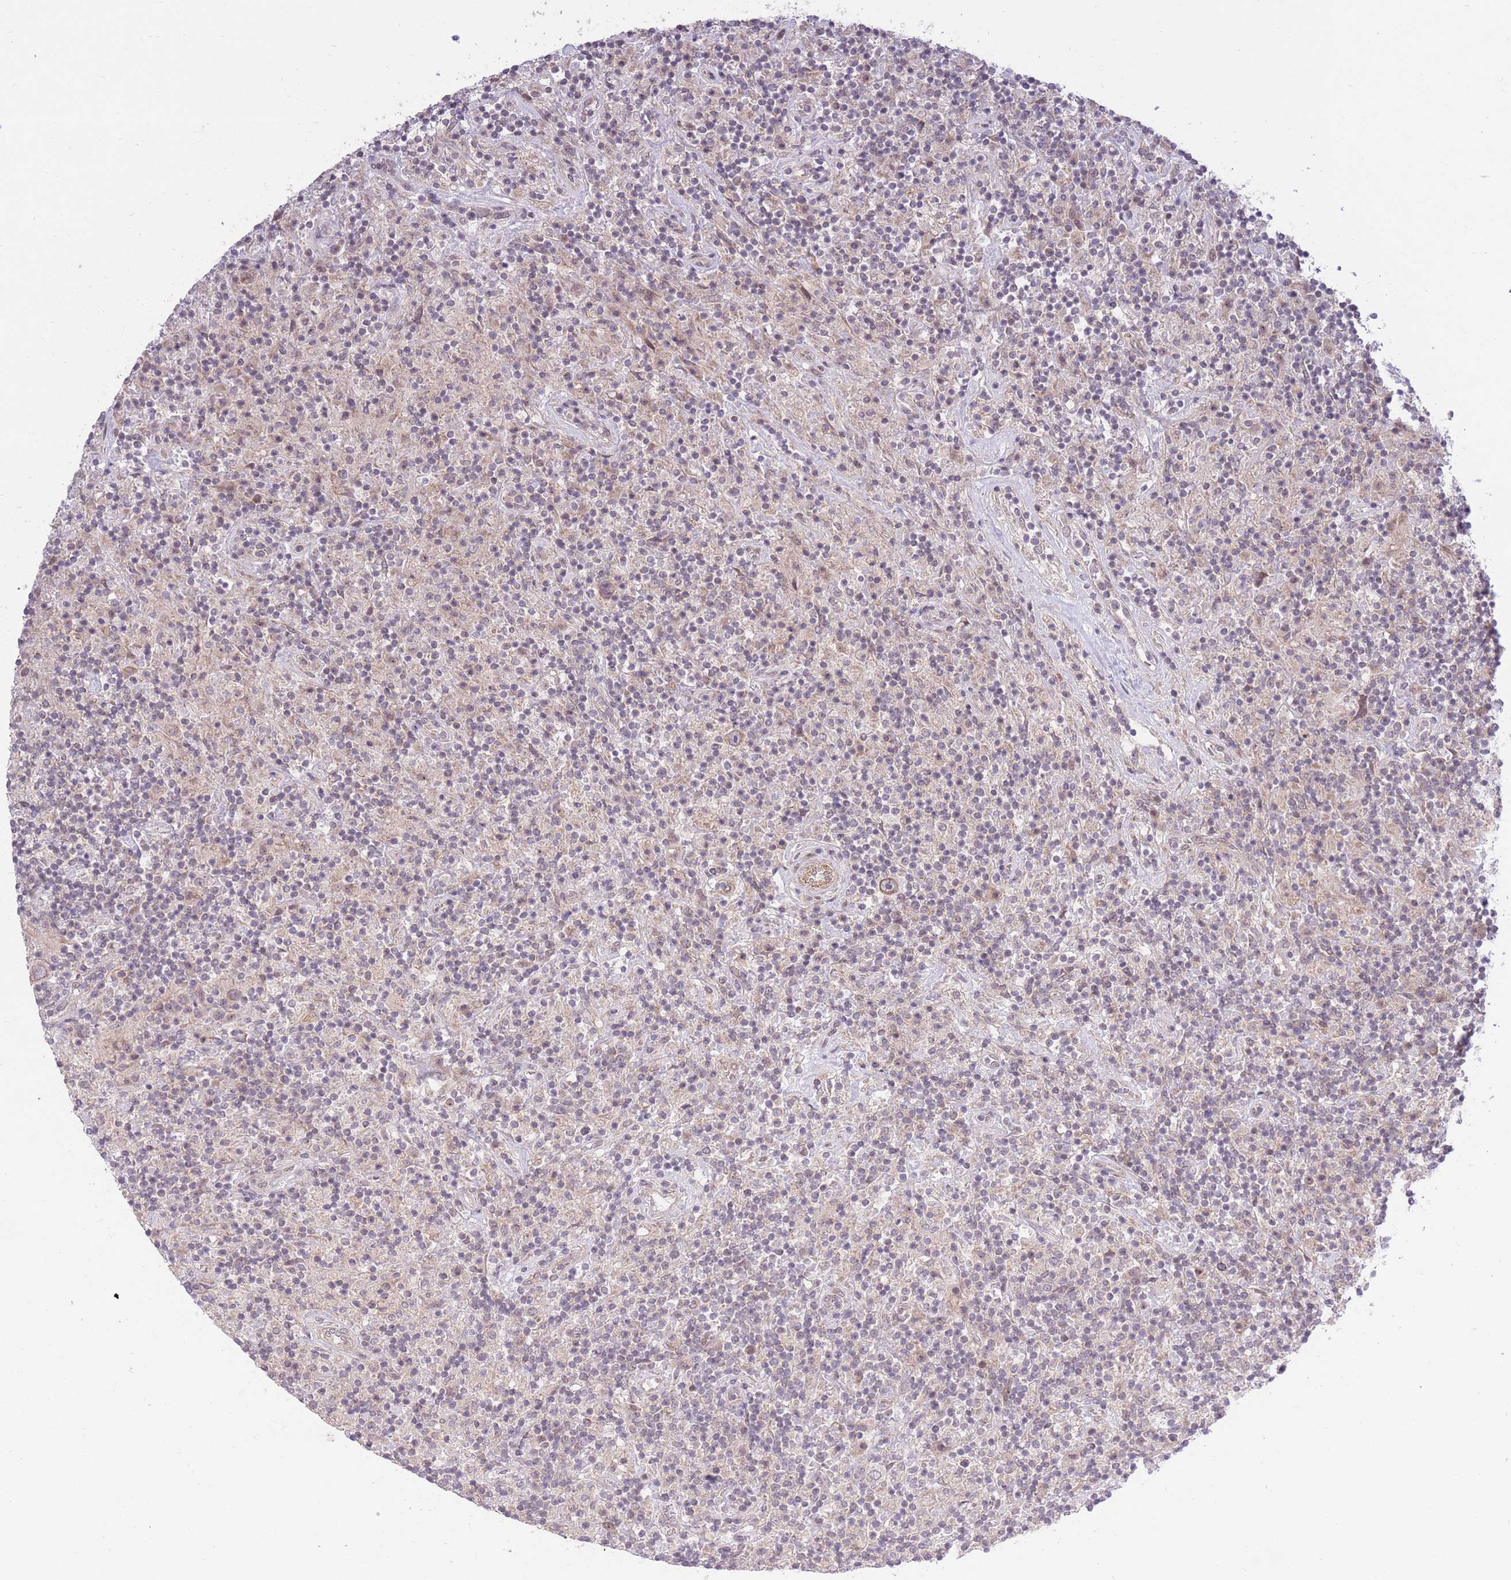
{"staining": {"intensity": "weak", "quantity": ">75%", "location": "nuclear"}, "tissue": "lymphoma", "cell_type": "Tumor cells", "image_type": "cancer", "snomed": [{"axis": "morphology", "description": "Hodgkin's disease, NOS"}, {"axis": "topography", "description": "Lymph node"}], "caption": "Hodgkin's disease was stained to show a protein in brown. There is low levels of weak nuclear staining in about >75% of tumor cells.", "gene": "ELOA2", "patient": {"sex": "male", "age": 70}}